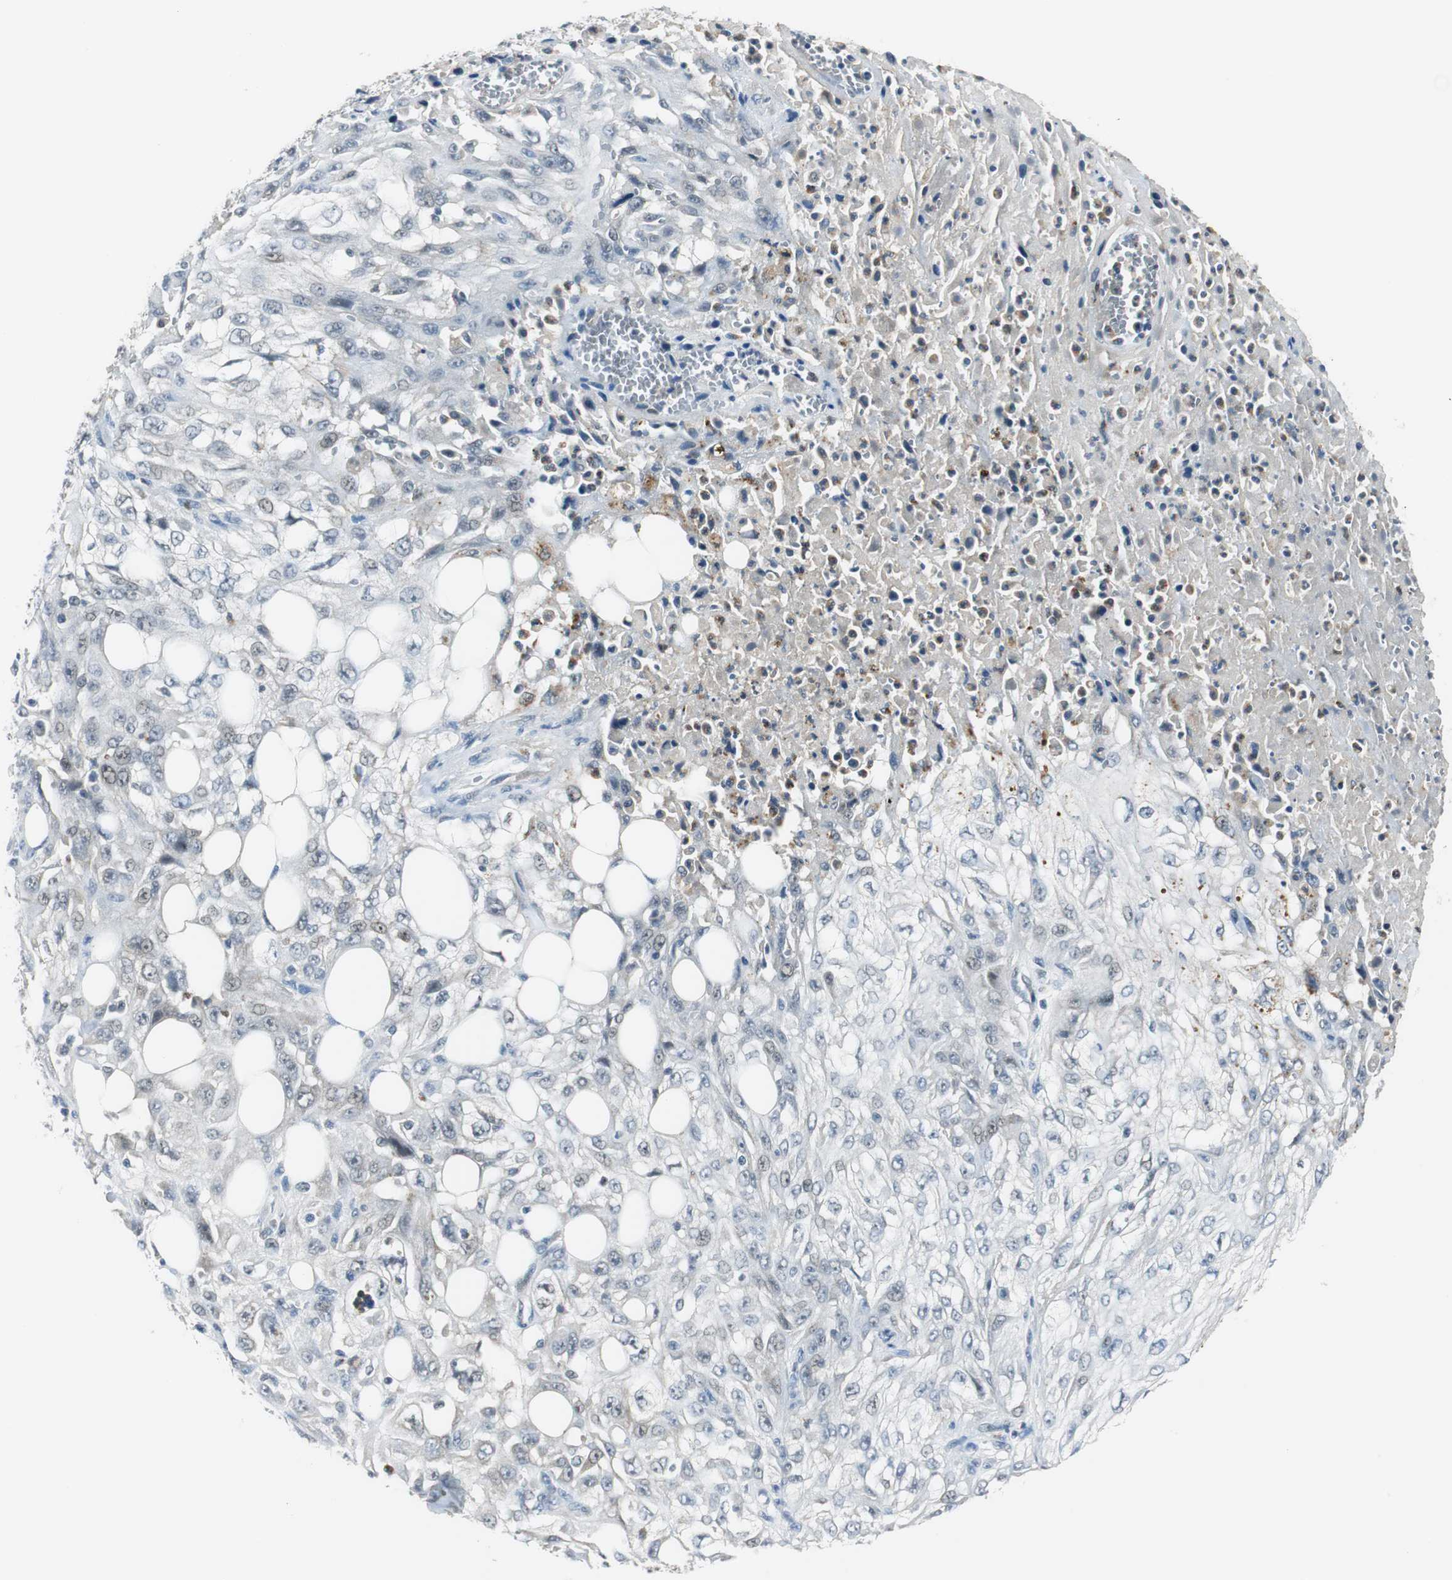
{"staining": {"intensity": "weak", "quantity": "<25%", "location": "nuclear"}, "tissue": "skin cancer", "cell_type": "Tumor cells", "image_type": "cancer", "snomed": [{"axis": "morphology", "description": "Squamous cell carcinoma, NOS"}, {"axis": "topography", "description": "Skin"}], "caption": "This is an immunohistochemistry (IHC) photomicrograph of skin cancer. There is no positivity in tumor cells.", "gene": "FHL2", "patient": {"sex": "male", "age": 75}}